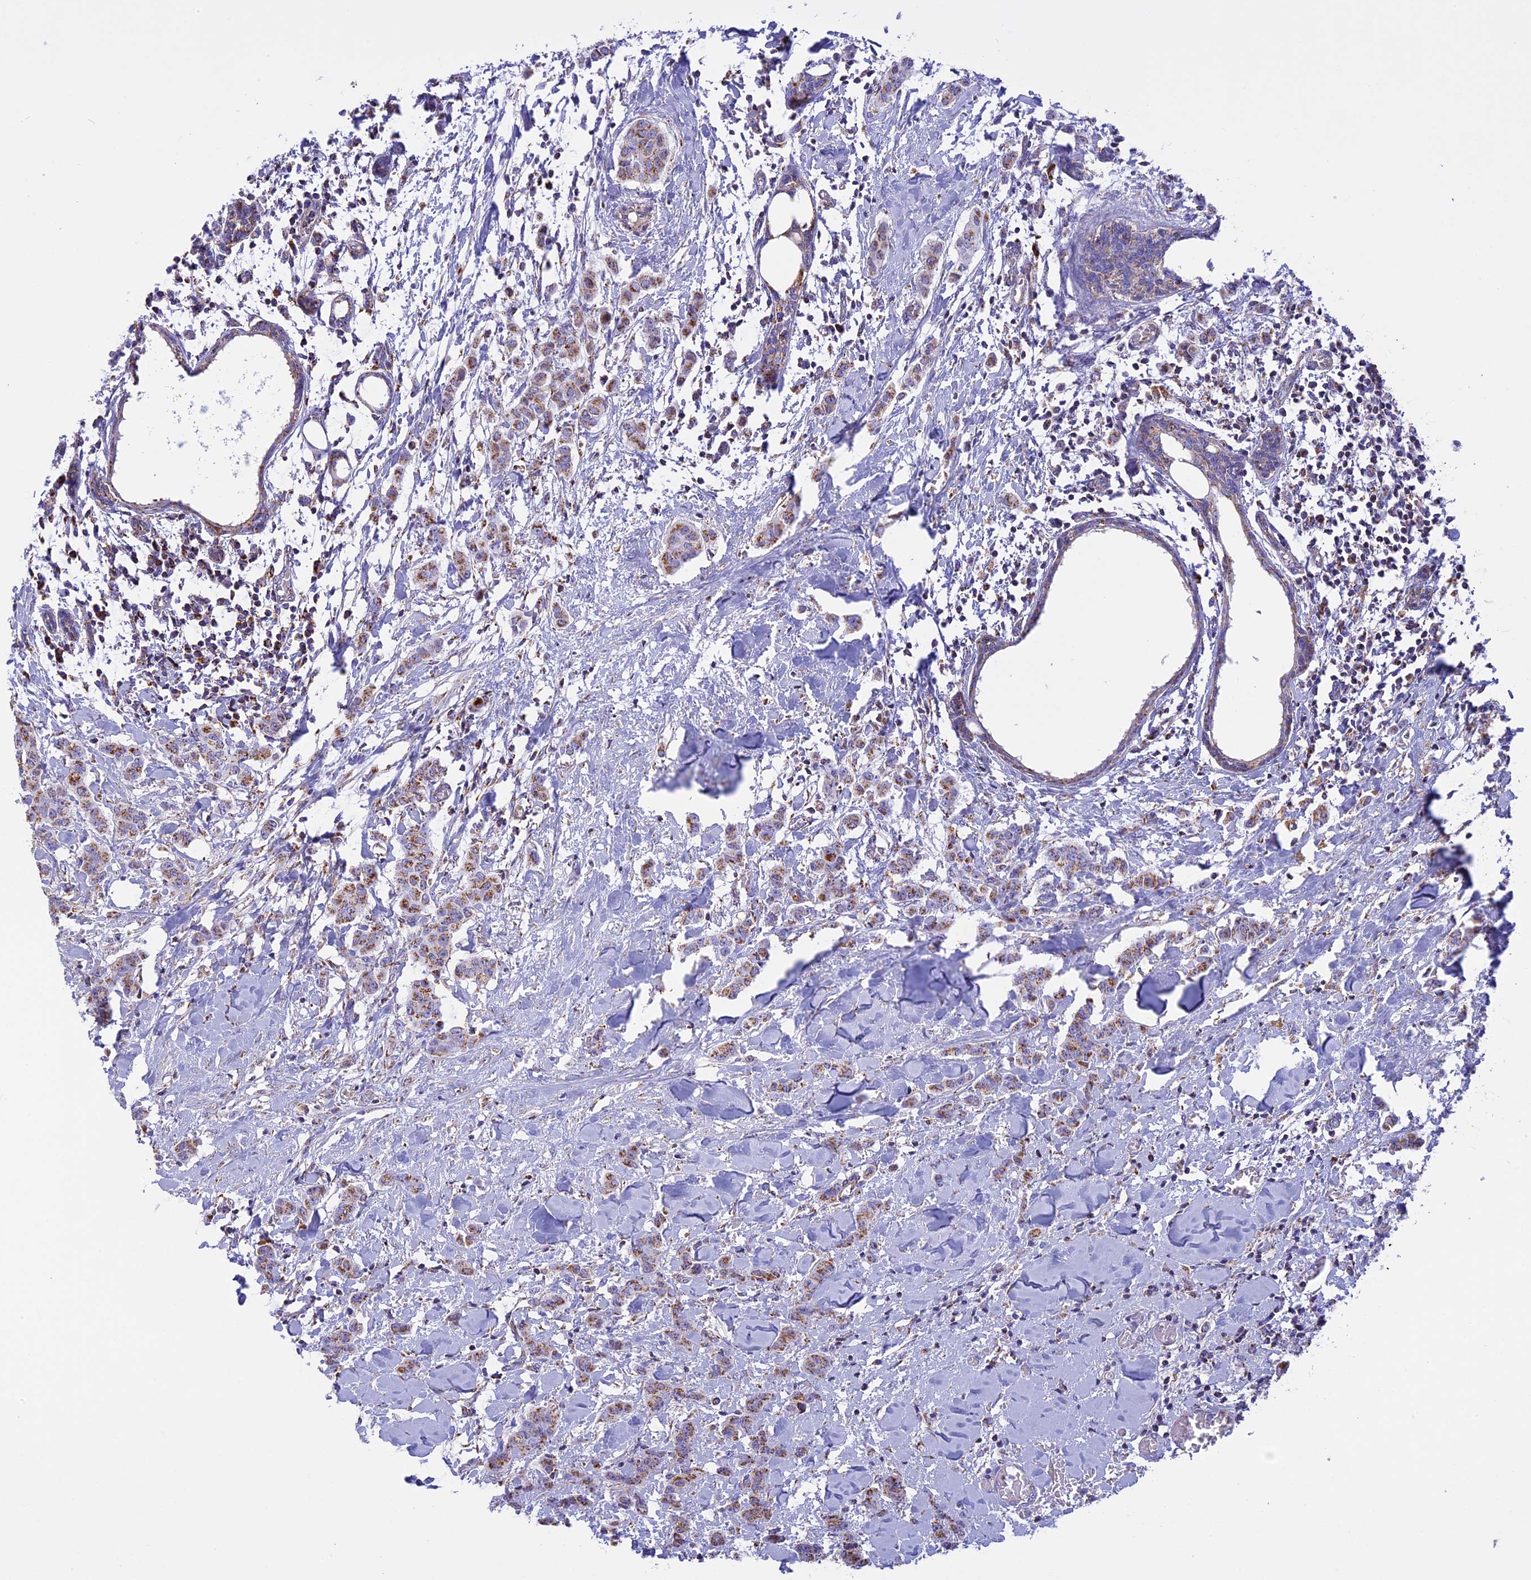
{"staining": {"intensity": "moderate", "quantity": "25%-75%", "location": "cytoplasmic/membranous"}, "tissue": "breast cancer", "cell_type": "Tumor cells", "image_type": "cancer", "snomed": [{"axis": "morphology", "description": "Duct carcinoma"}, {"axis": "topography", "description": "Breast"}], "caption": "This is a histology image of immunohistochemistry staining of breast cancer, which shows moderate positivity in the cytoplasmic/membranous of tumor cells.", "gene": "KCNG1", "patient": {"sex": "female", "age": 40}}